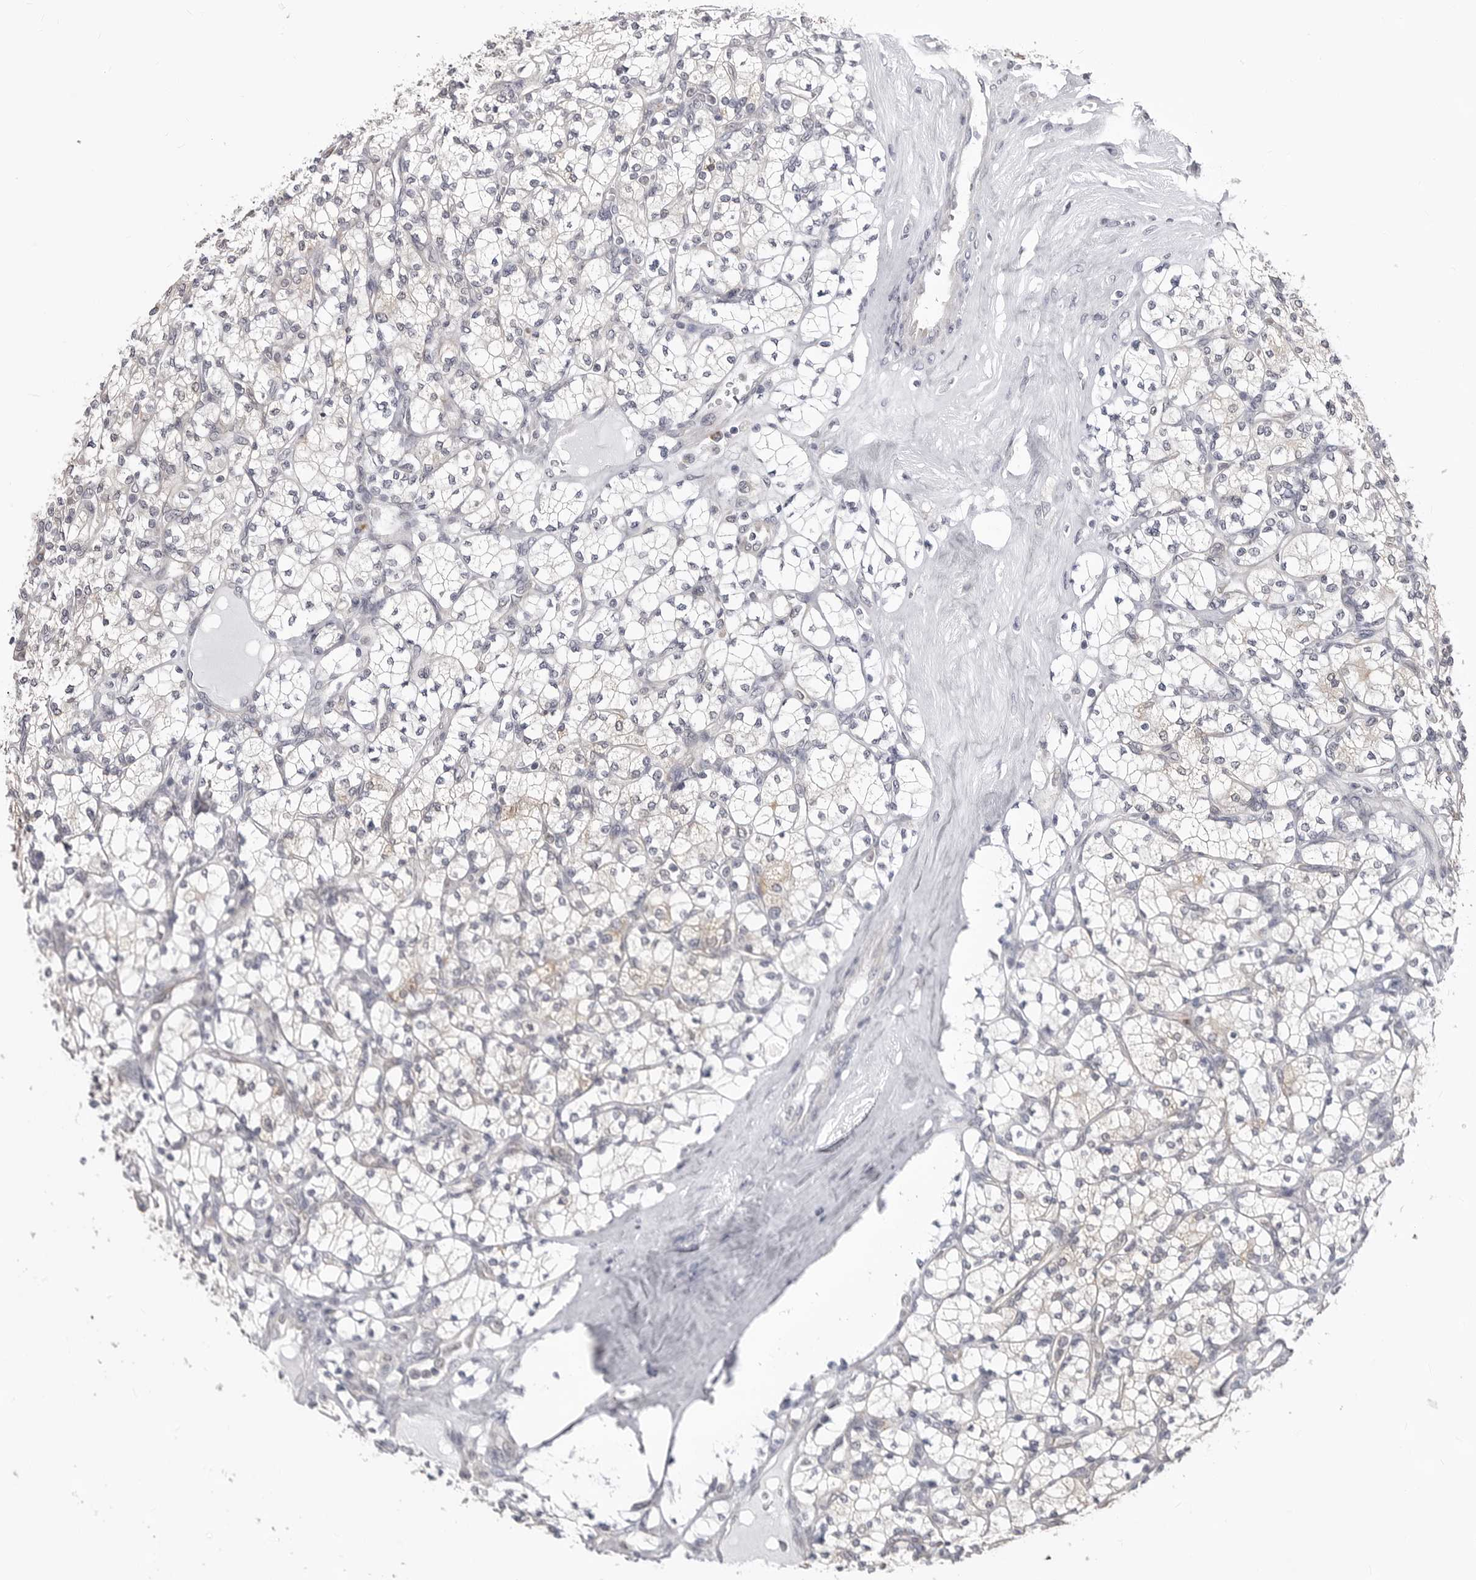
{"staining": {"intensity": "negative", "quantity": "none", "location": "none"}, "tissue": "renal cancer", "cell_type": "Tumor cells", "image_type": "cancer", "snomed": [{"axis": "morphology", "description": "Adenocarcinoma, NOS"}, {"axis": "topography", "description": "Kidney"}], "caption": "The micrograph shows no staining of tumor cells in renal adenocarcinoma.", "gene": "FH", "patient": {"sex": "male", "age": 77}}